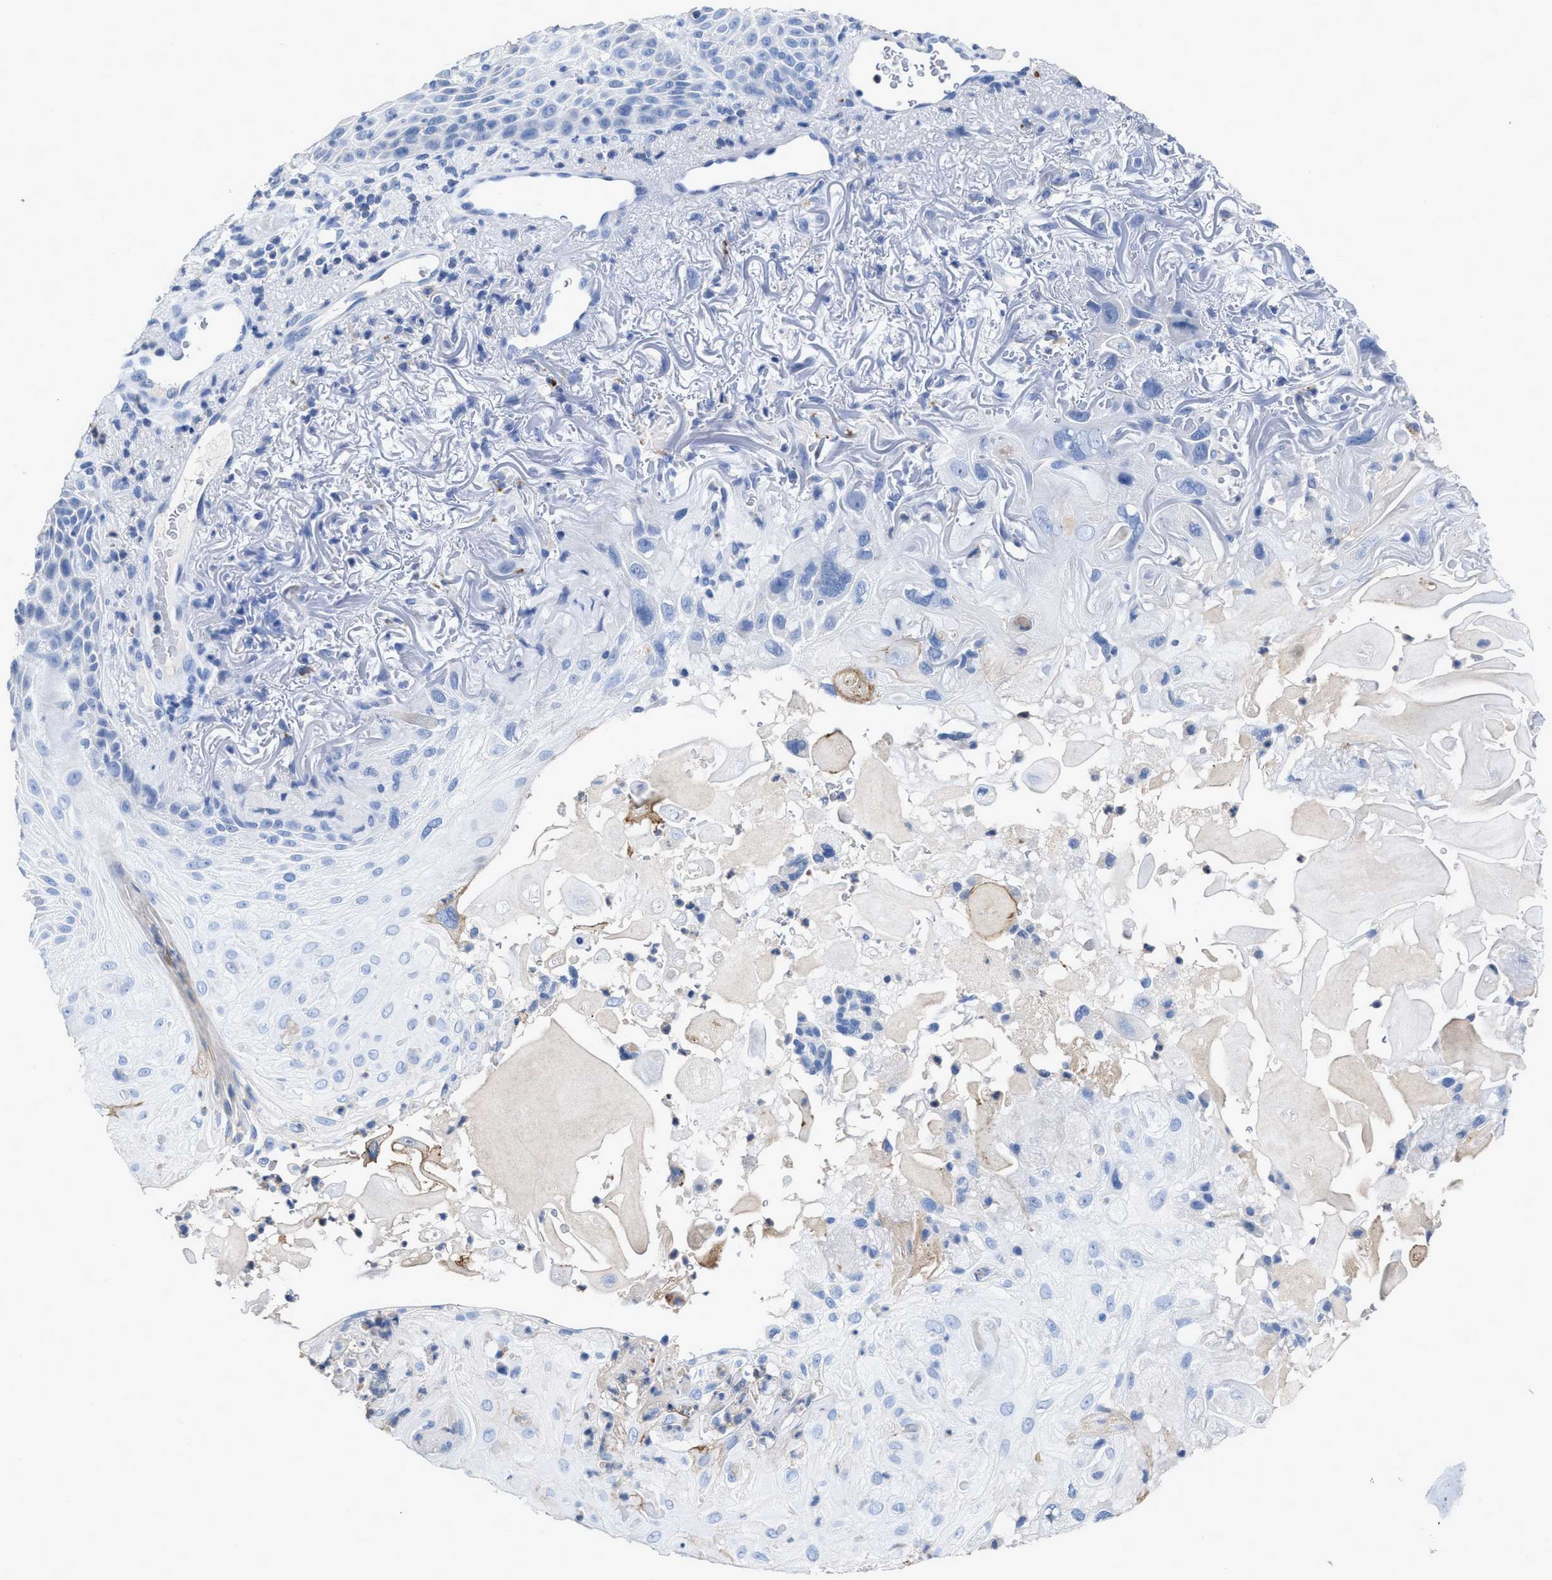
{"staining": {"intensity": "moderate", "quantity": "<25%", "location": "cytoplasmic/membranous"}, "tissue": "skin cancer", "cell_type": "Tumor cells", "image_type": "cancer", "snomed": [{"axis": "morphology", "description": "Squamous cell carcinoma, NOS"}, {"axis": "topography", "description": "Skin"}], "caption": "A micrograph of human skin cancer stained for a protein exhibits moderate cytoplasmic/membranous brown staining in tumor cells.", "gene": "CEACAM5", "patient": {"sex": "female", "age": 77}}